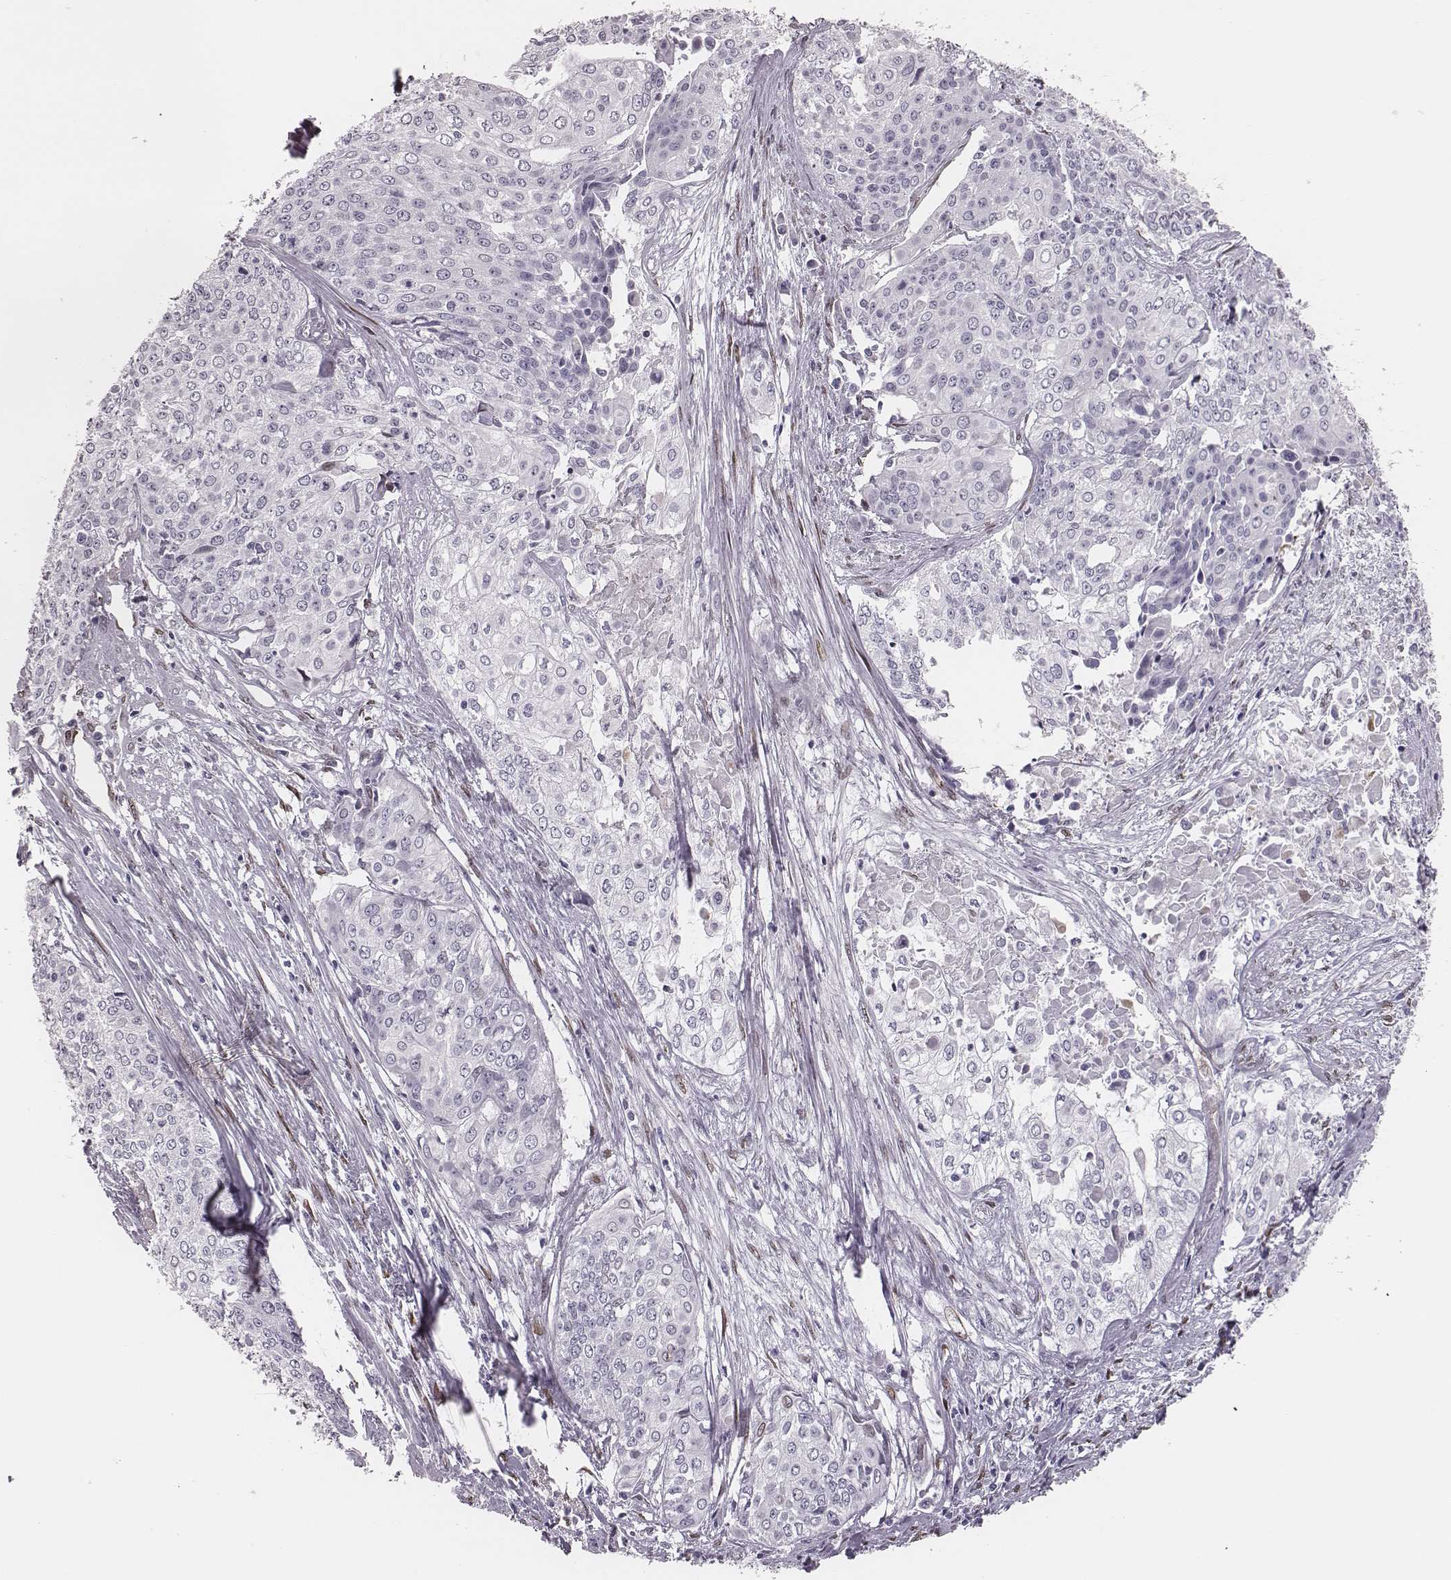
{"staining": {"intensity": "negative", "quantity": "none", "location": "none"}, "tissue": "cervical cancer", "cell_type": "Tumor cells", "image_type": "cancer", "snomed": [{"axis": "morphology", "description": "Squamous cell carcinoma, NOS"}, {"axis": "topography", "description": "Cervix"}], "caption": "Cervical squamous cell carcinoma was stained to show a protein in brown. There is no significant positivity in tumor cells. (DAB immunohistochemistry (IHC) visualized using brightfield microscopy, high magnification).", "gene": "ADGRF4", "patient": {"sex": "female", "age": 39}}